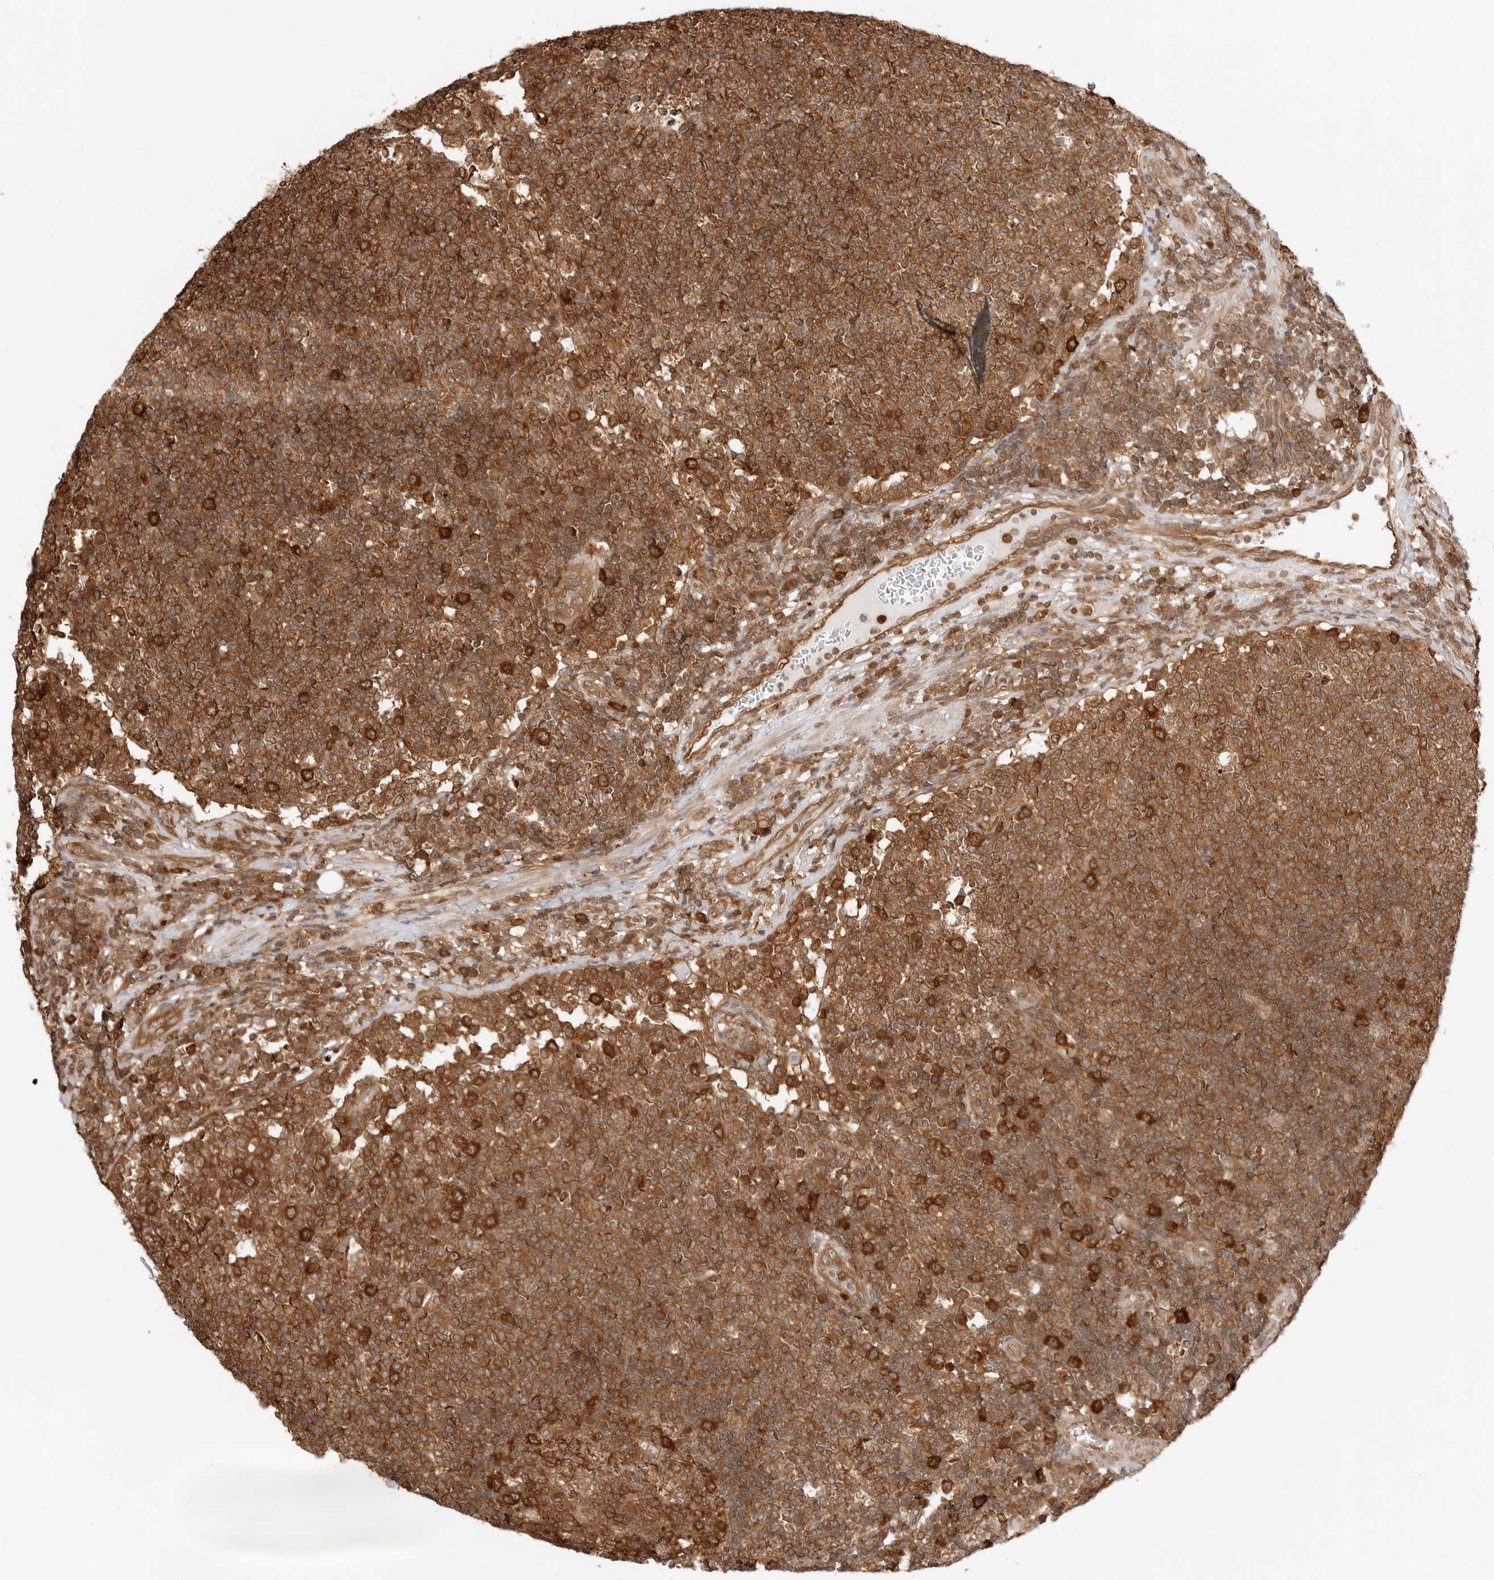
{"staining": {"intensity": "strong", "quantity": ">75%", "location": "cytoplasmic/membranous"}, "tissue": "lymph node", "cell_type": "Germinal center cells", "image_type": "normal", "snomed": [{"axis": "morphology", "description": "Normal tissue, NOS"}, {"axis": "topography", "description": "Lymph node"}], "caption": "Immunohistochemical staining of unremarkable human lymph node demonstrates strong cytoplasmic/membranous protein expression in about >75% of germinal center cells.", "gene": "NUDC", "patient": {"sex": "female", "age": 53}}